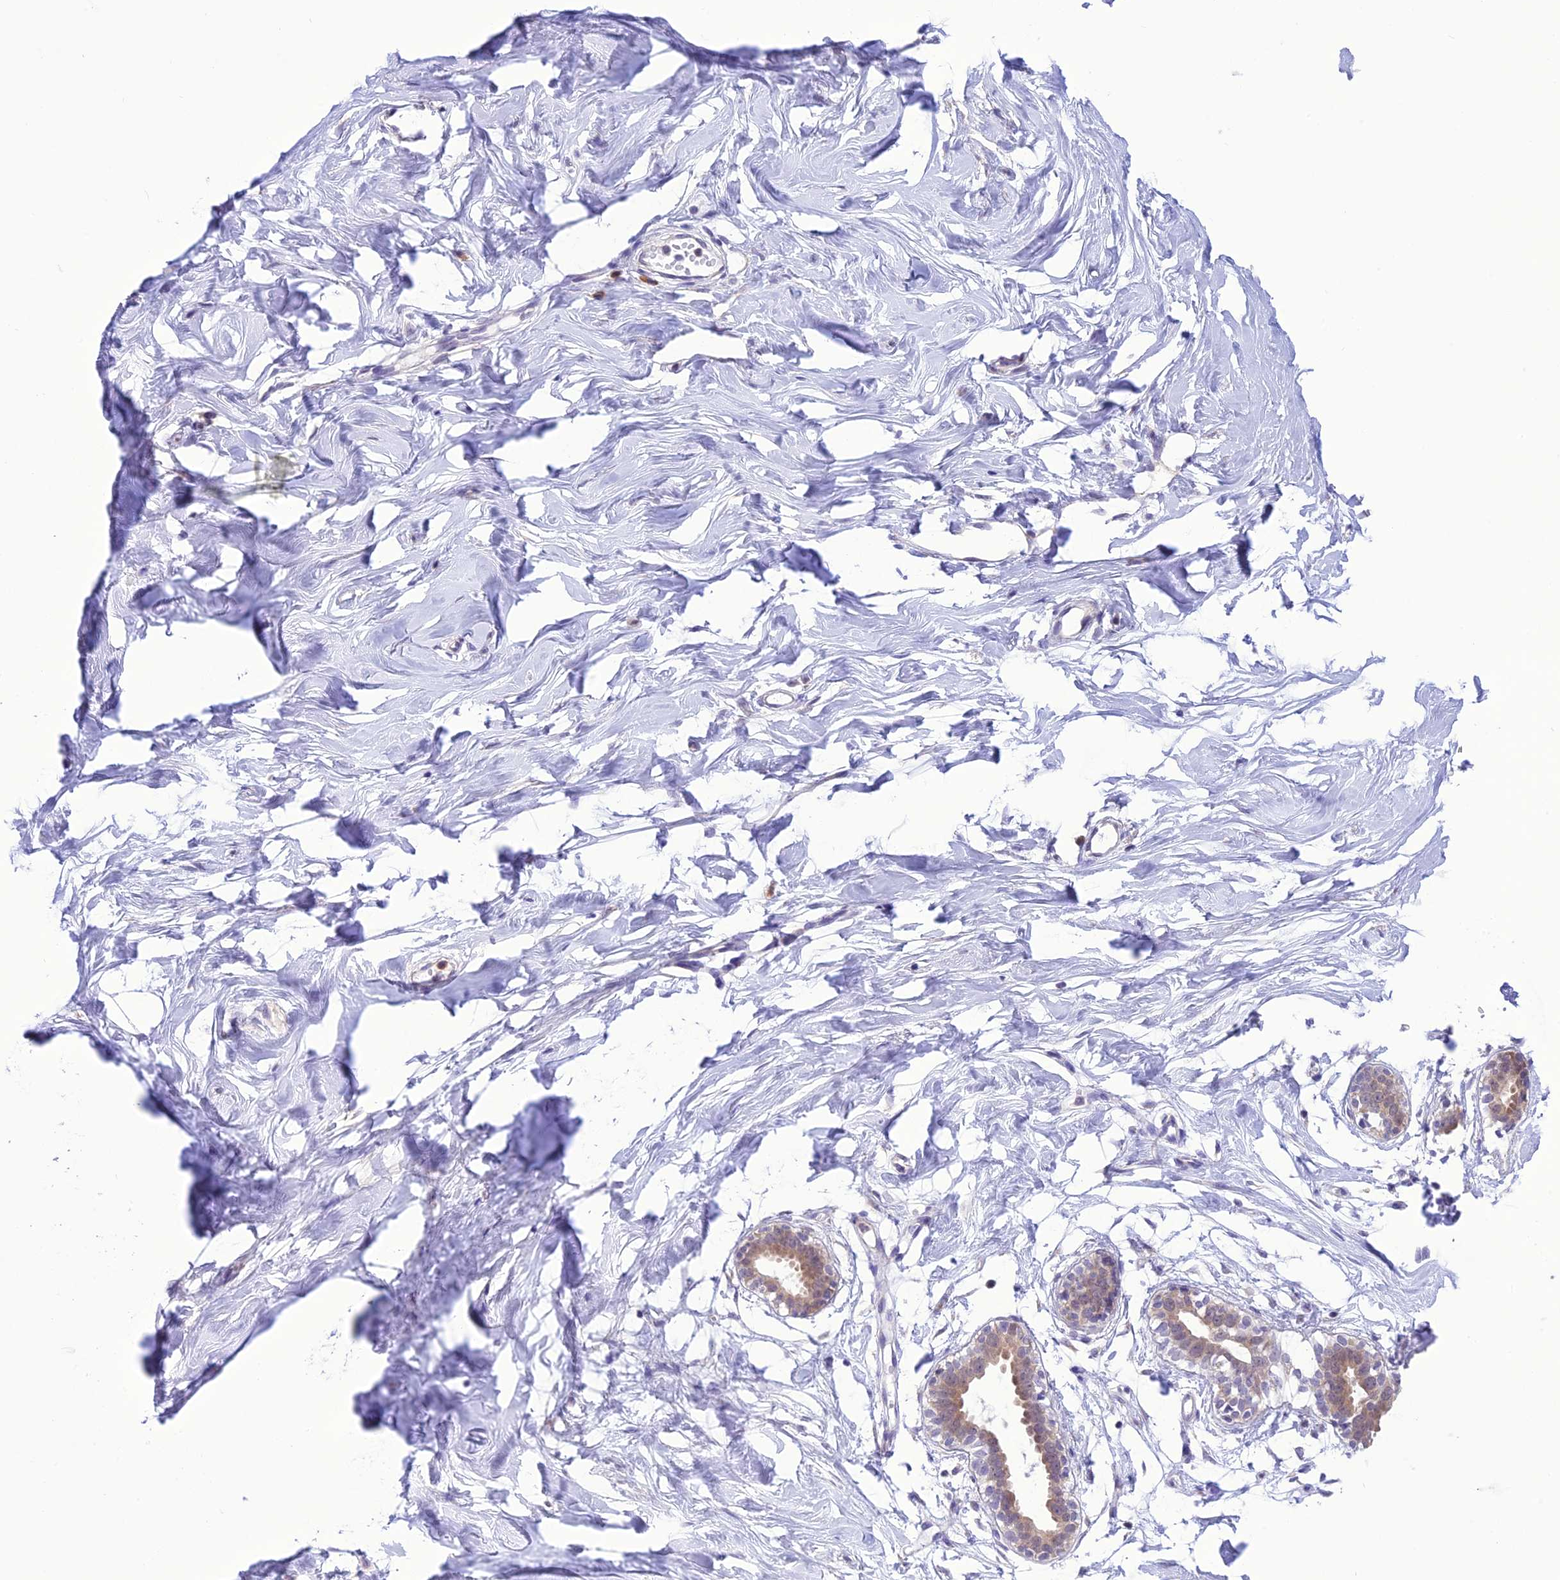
{"staining": {"intensity": "negative", "quantity": "none", "location": "none"}, "tissue": "breast", "cell_type": "Adipocytes", "image_type": "normal", "snomed": [{"axis": "morphology", "description": "Normal tissue, NOS"}, {"axis": "morphology", "description": "Adenoma, NOS"}, {"axis": "topography", "description": "Breast"}], "caption": "Adipocytes show no significant protein expression in benign breast. Nuclei are stained in blue.", "gene": "RNF126", "patient": {"sex": "female", "age": 23}}